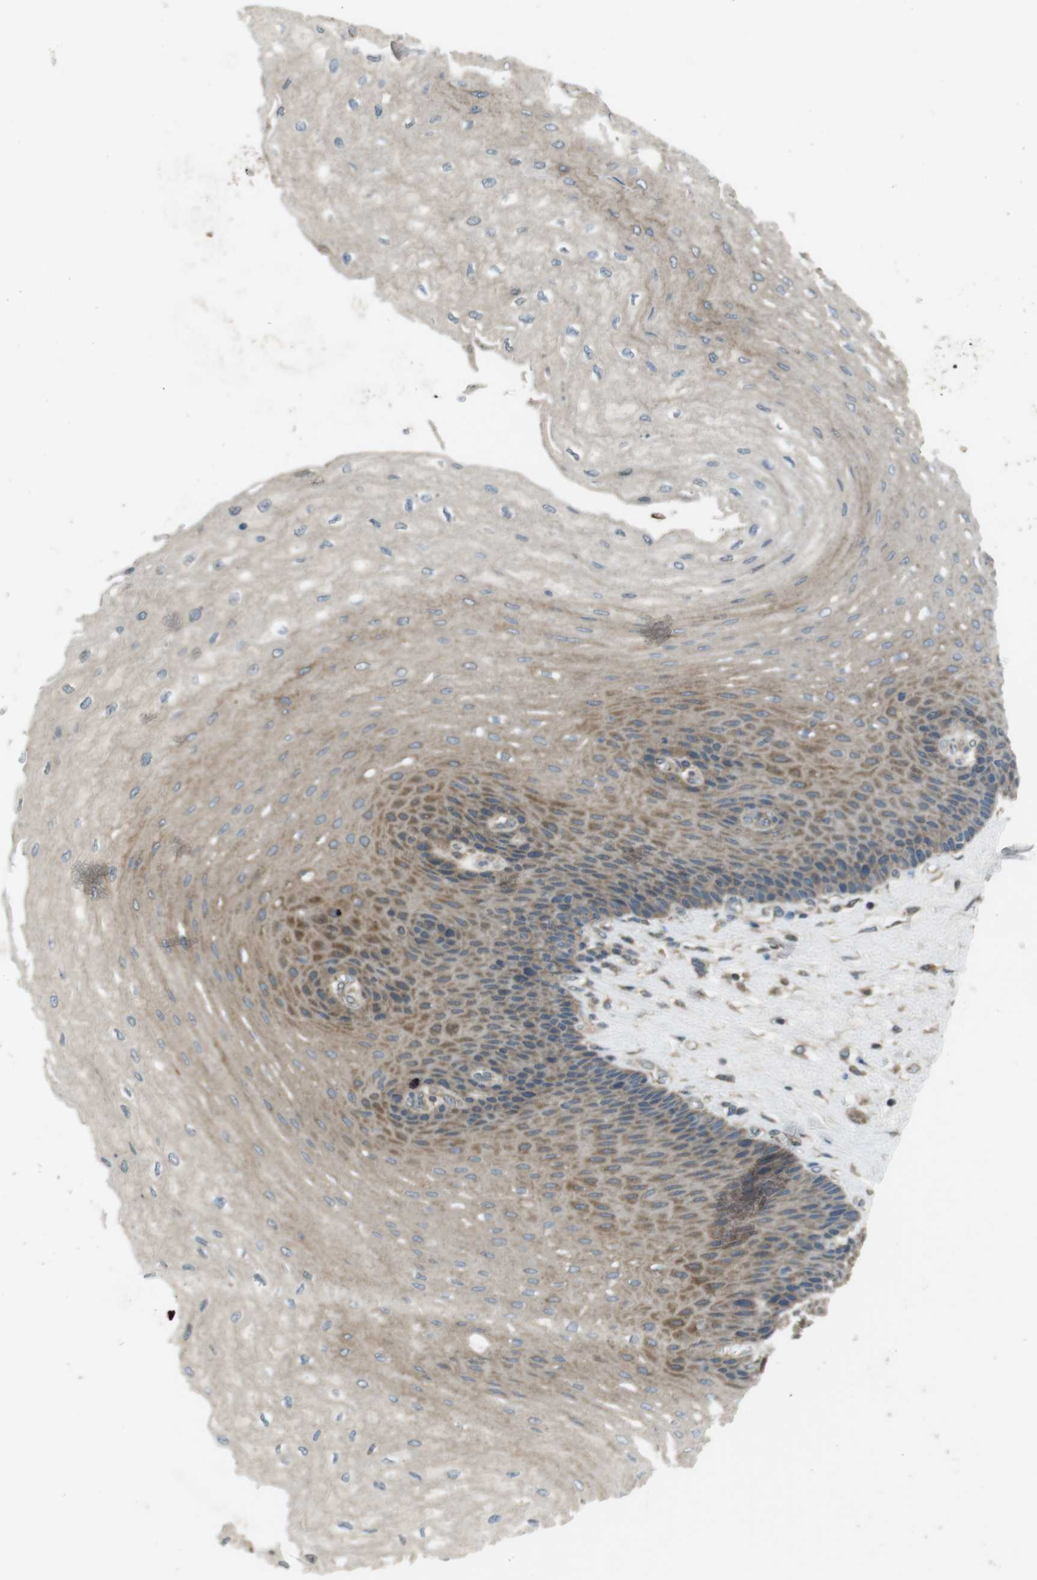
{"staining": {"intensity": "moderate", "quantity": "<25%", "location": "cytoplasmic/membranous"}, "tissue": "esophagus", "cell_type": "Squamous epithelial cells", "image_type": "normal", "snomed": [{"axis": "morphology", "description": "Normal tissue, NOS"}, {"axis": "topography", "description": "Esophagus"}], "caption": "Immunohistochemical staining of benign human esophagus shows moderate cytoplasmic/membranous protein expression in approximately <25% of squamous epithelial cells. (DAB IHC, brown staining for protein, blue staining for nuclei).", "gene": "FUT2", "patient": {"sex": "female", "age": 72}}